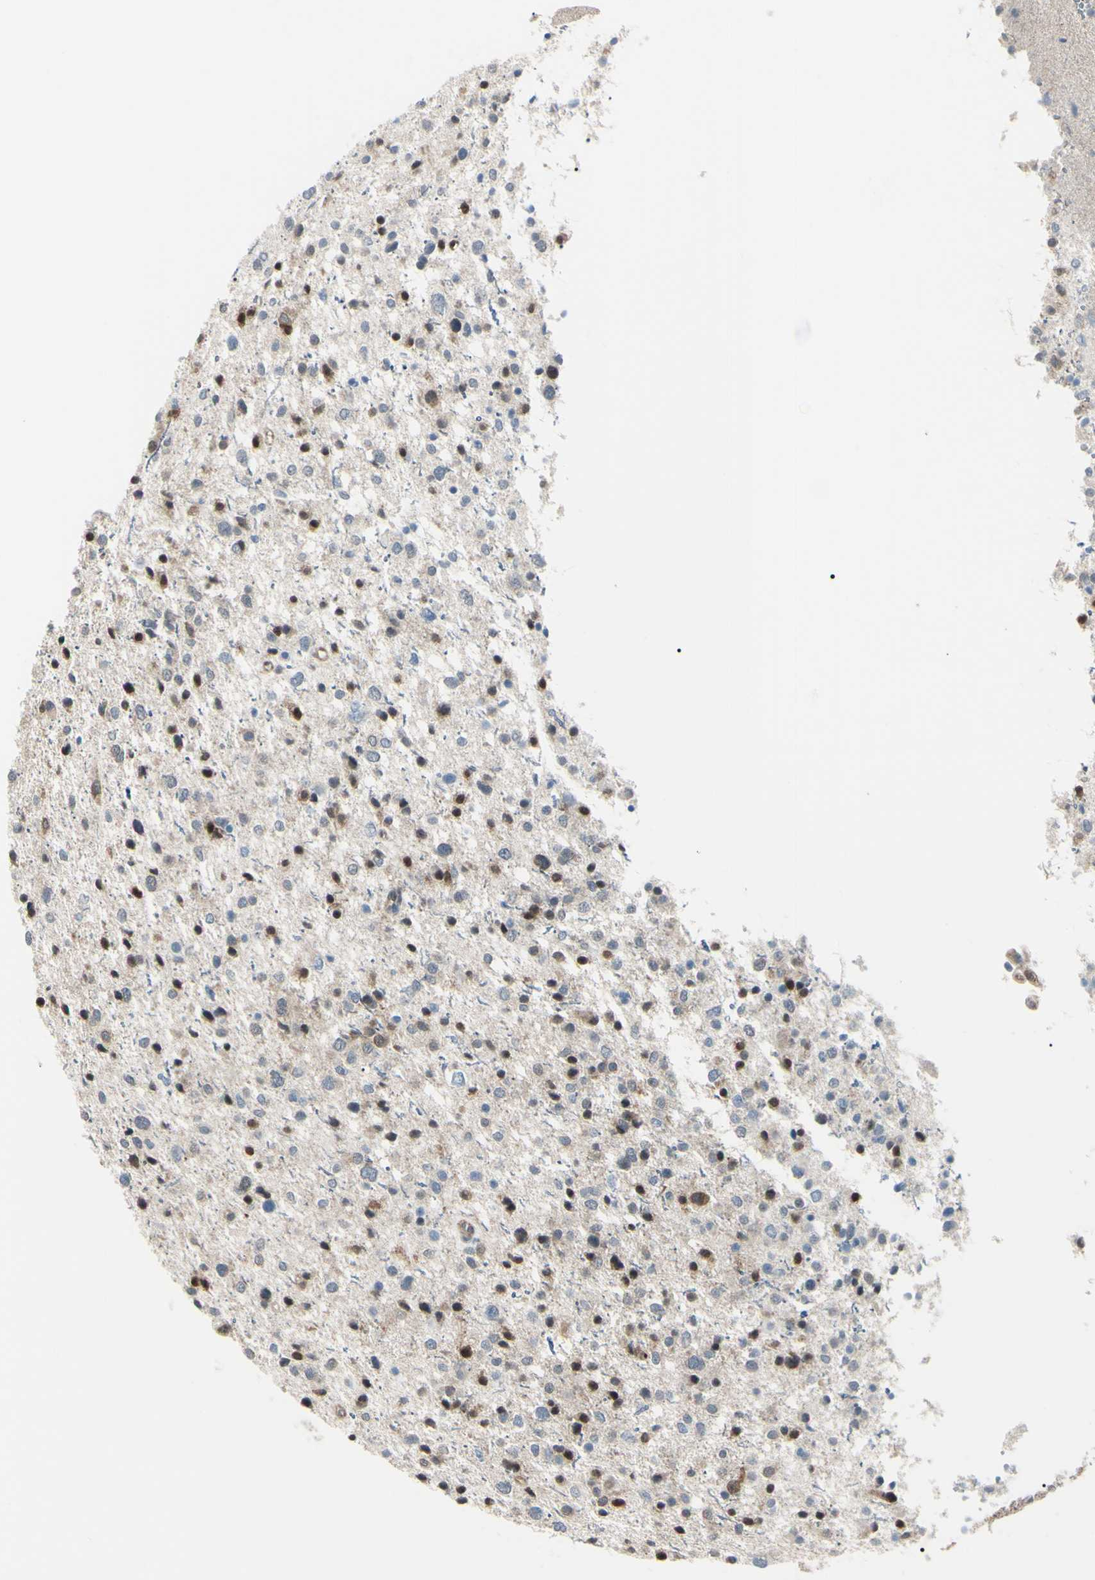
{"staining": {"intensity": "moderate", "quantity": "25%-75%", "location": "cytoplasmic/membranous,nuclear"}, "tissue": "glioma", "cell_type": "Tumor cells", "image_type": "cancer", "snomed": [{"axis": "morphology", "description": "Glioma, malignant, Low grade"}, {"axis": "topography", "description": "Brain"}], "caption": "Immunohistochemistry (IHC) of human malignant glioma (low-grade) demonstrates medium levels of moderate cytoplasmic/membranous and nuclear positivity in approximately 25%-75% of tumor cells.", "gene": "PGK1", "patient": {"sex": "female", "age": 37}}